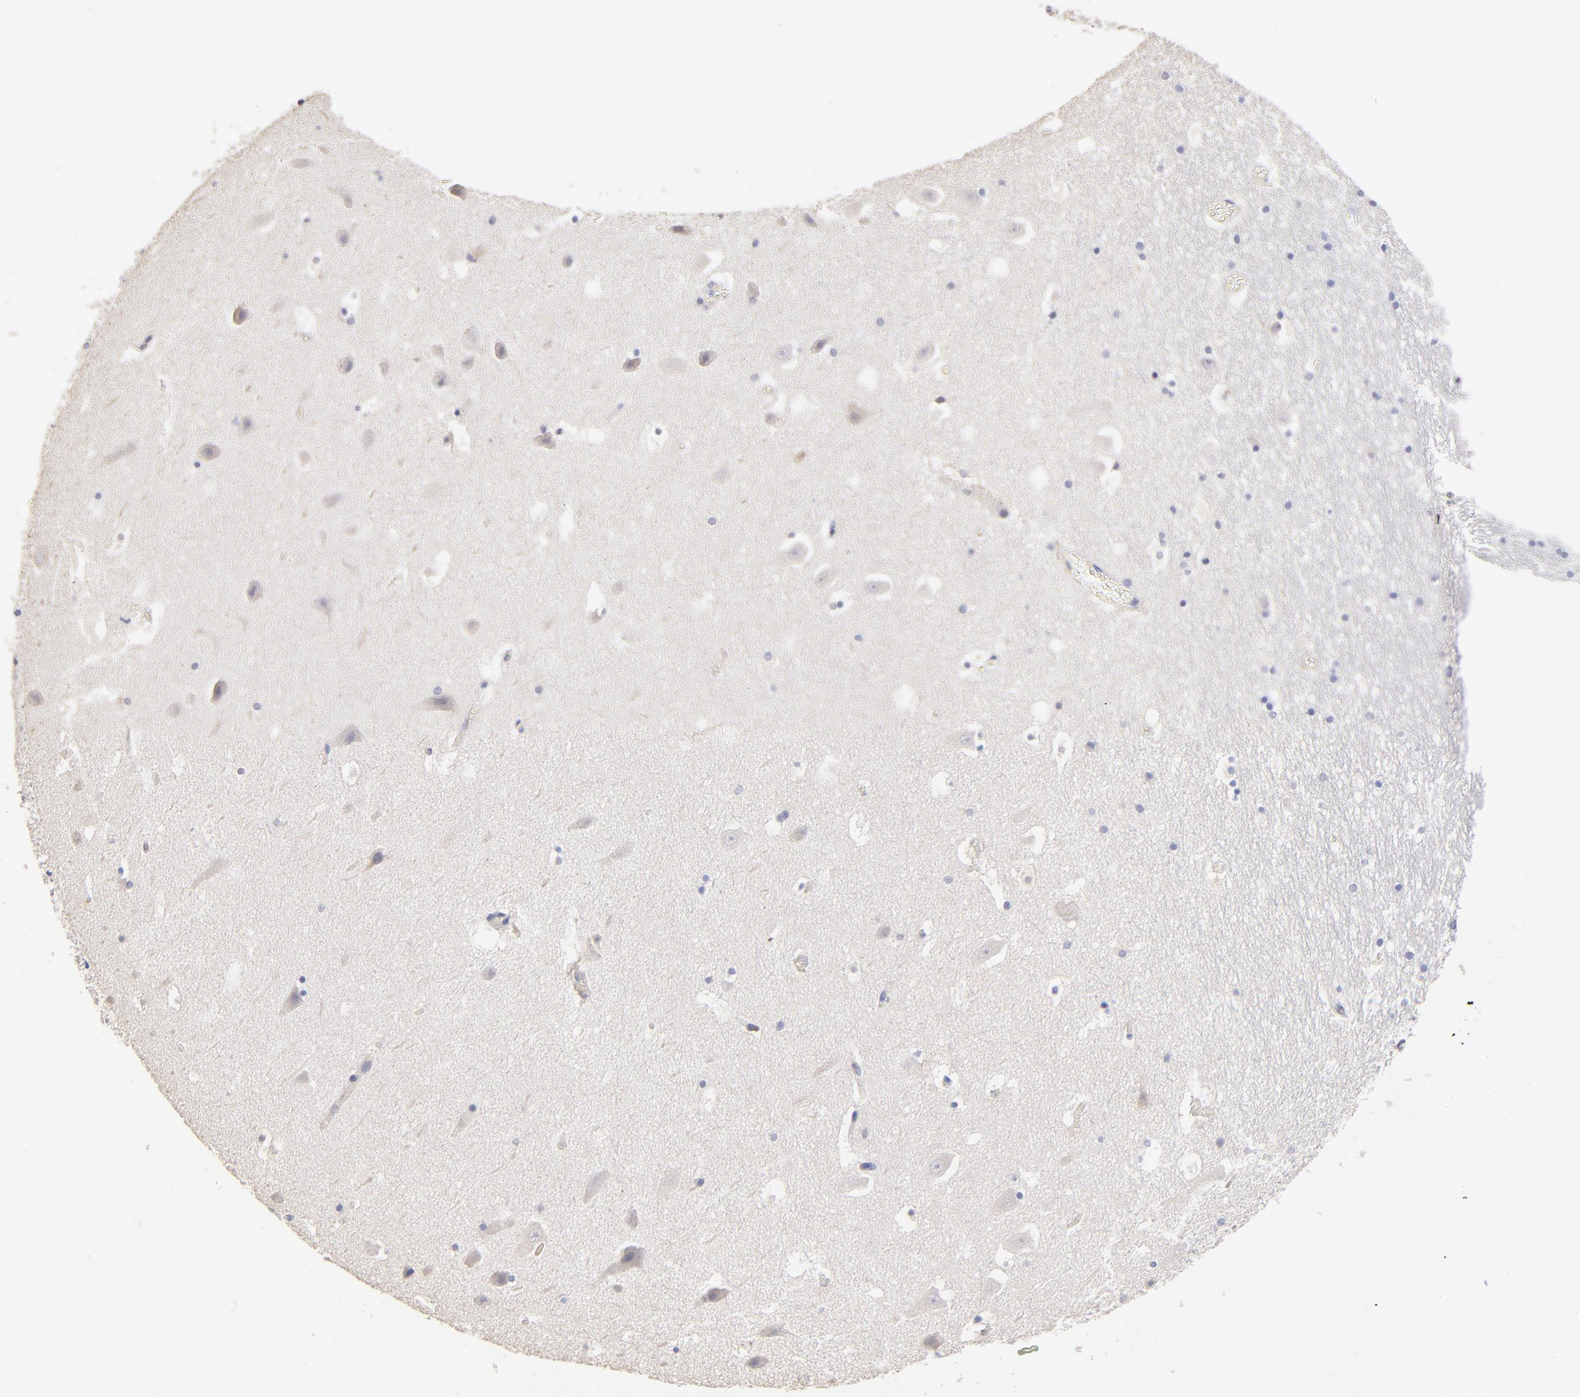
{"staining": {"intensity": "negative", "quantity": "none", "location": "none"}, "tissue": "hippocampus", "cell_type": "Glial cells", "image_type": "normal", "snomed": [{"axis": "morphology", "description": "Normal tissue, NOS"}, {"axis": "topography", "description": "Hippocampus"}], "caption": "Glial cells show no significant protein expression in unremarkable hippocampus. (Stains: DAB (3,3'-diaminobenzidine) immunohistochemistry with hematoxylin counter stain, Microscopy: brightfield microscopy at high magnification).", "gene": "DCTPP1", "patient": {"sex": "male", "age": 45}}